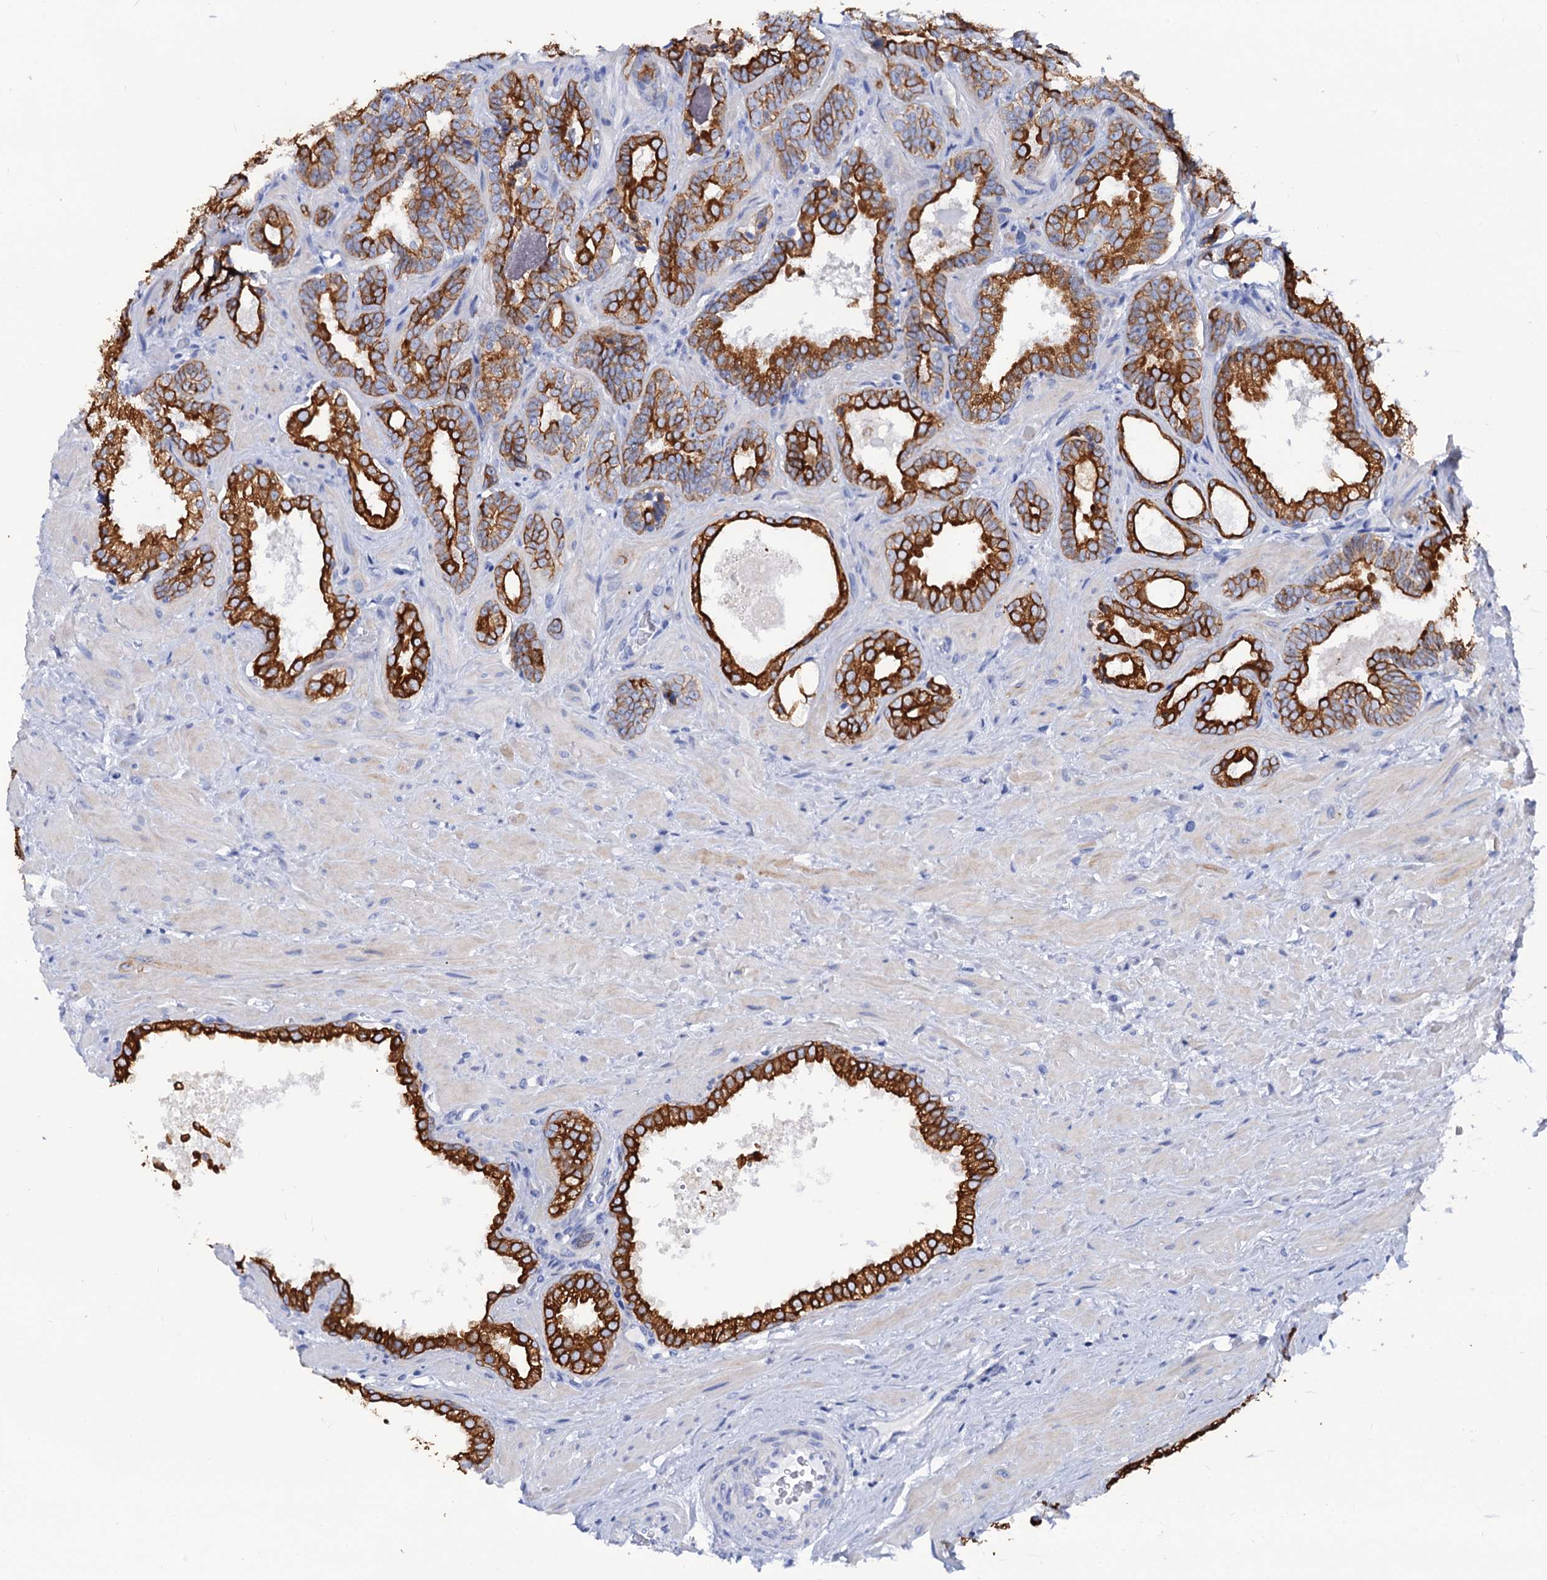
{"staining": {"intensity": "strong", "quantity": ">75%", "location": "cytoplasmic/membranous"}, "tissue": "prostate cancer", "cell_type": "Tumor cells", "image_type": "cancer", "snomed": [{"axis": "morphology", "description": "Adenocarcinoma, High grade"}, {"axis": "topography", "description": "Prostate"}], "caption": "Immunohistochemistry (IHC) photomicrograph of neoplastic tissue: prostate cancer (high-grade adenocarcinoma) stained using immunohistochemistry demonstrates high levels of strong protein expression localized specifically in the cytoplasmic/membranous of tumor cells, appearing as a cytoplasmic/membranous brown color.", "gene": "RAB3IP", "patient": {"sex": "male", "age": 64}}